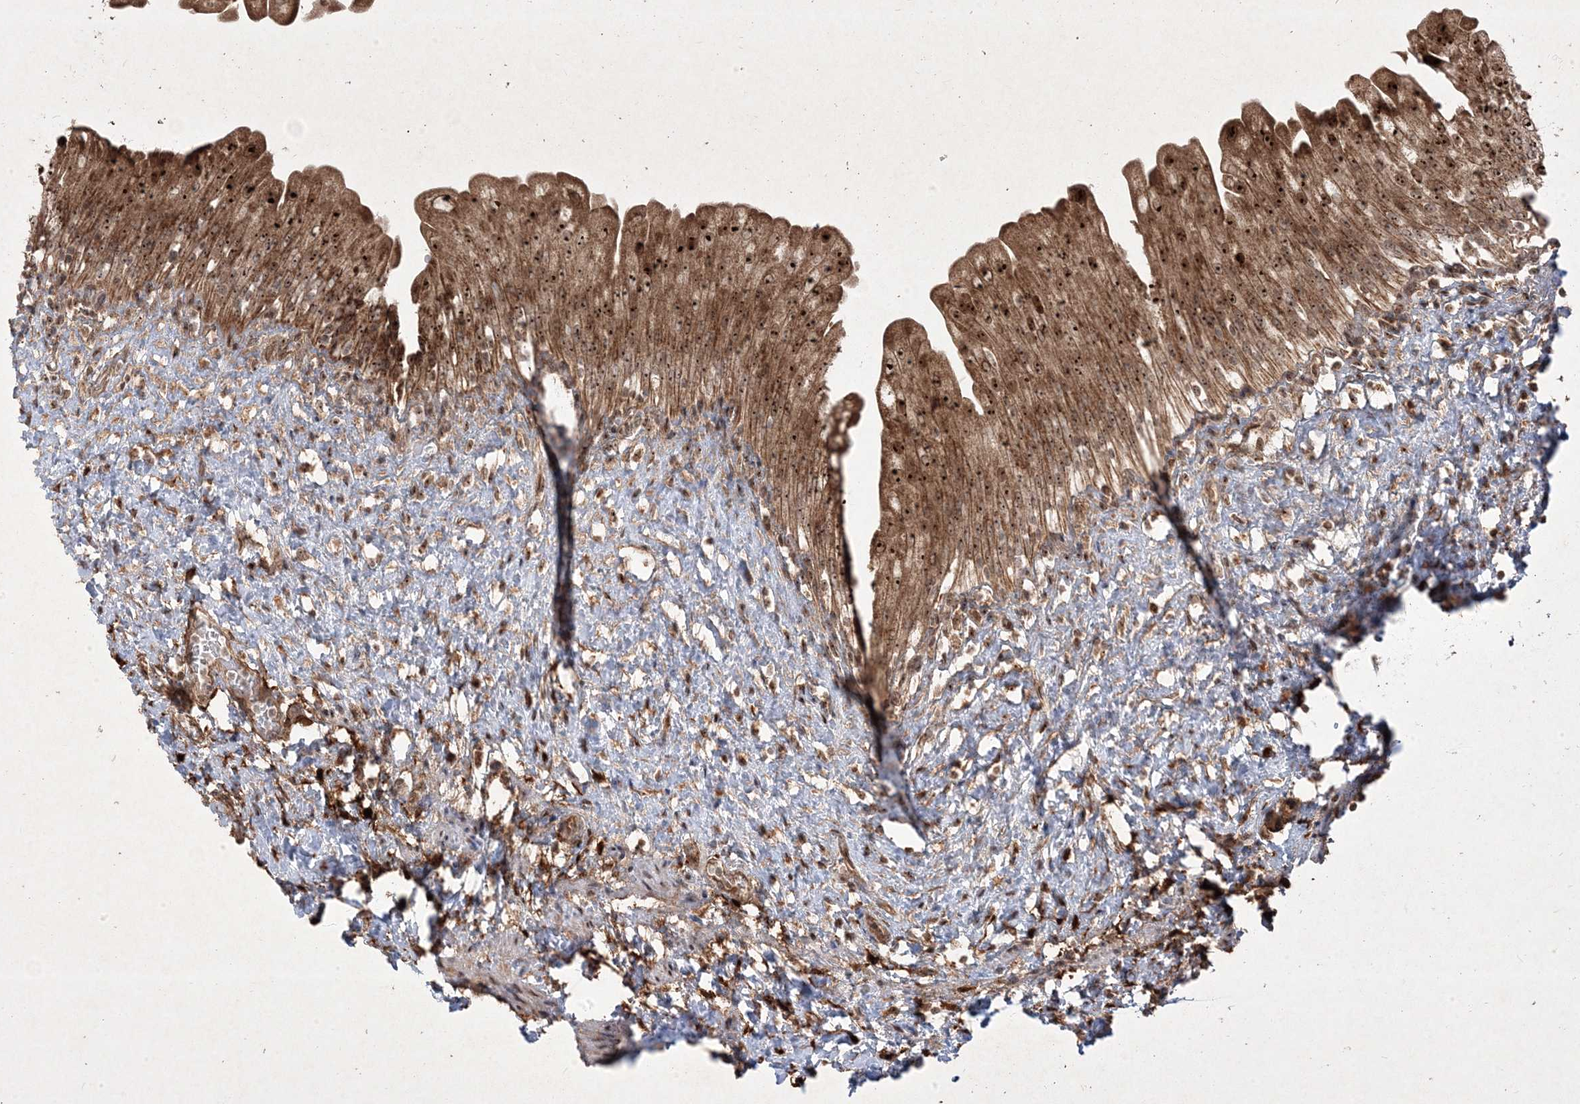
{"staining": {"intensity": "strong", "quantity": ">75%", "location": "cytoplasmic/membranous,nuclear"}, "tissue": "urinary bladder", "cell_type": "Urothelial cells", "image_type": "normal", "snomed": [{"axis": "morphology", "description": "Normal tissue, NOS"}, {"axis": "topography", "description": "Urinary bladder"}], "caption": "Unremarkable urinary bladder exhibits strong cytoplasmic/membranous,nuclear positivity in about >75% of urothelial cells.", "gene": "PLEKHM2", "patient": {"sex": "female", "age": 27}}